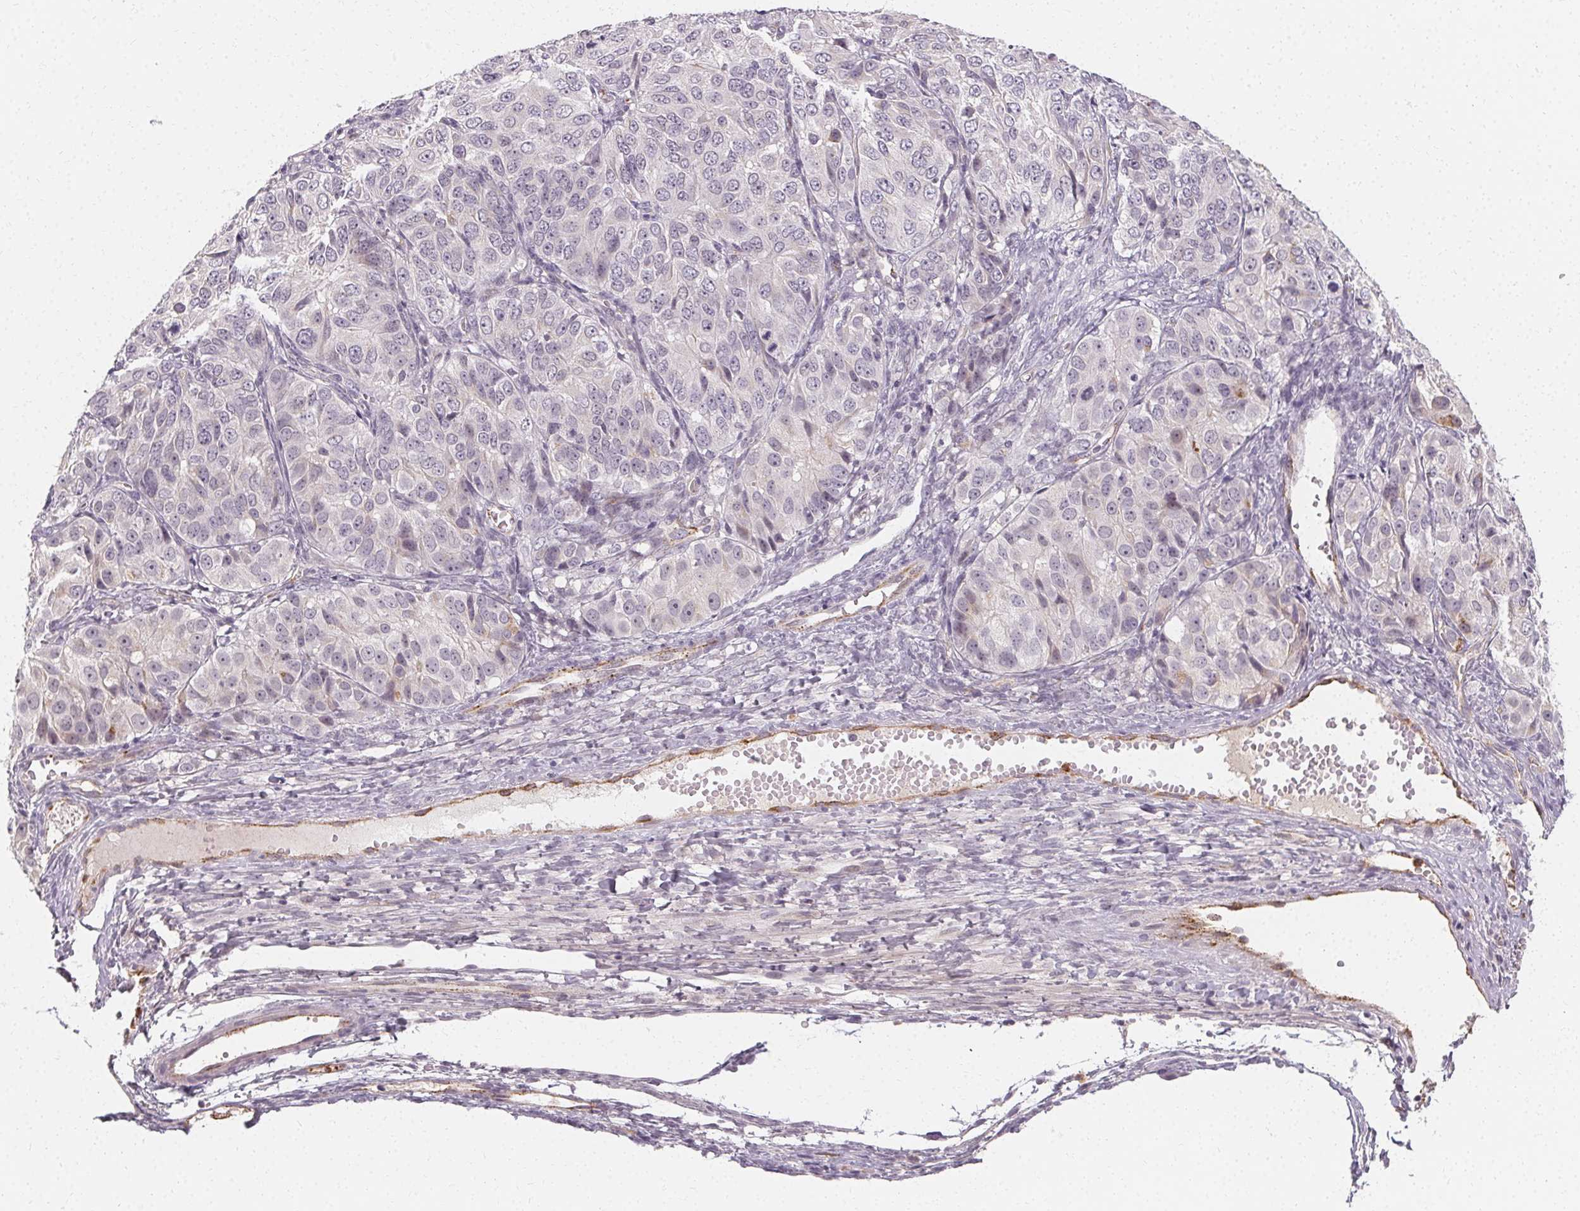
{"staining": {"intensity": "negative", "quantity": "none", "location": "none"}, "tissue": "ovarian cancer", "cell_type": "Tumor cells", "image_type": "cancer", "snomed": [{"axis": "morphology", "description": "Carcinoma, endometroid"}, {"axis": "topography", "description": "Ovary"}], "caption": "Image shows no protein positivity in tumor cells of ovarian endometroid carcinoma tissue.", "gene": "CLCNKB", "patient": {"sex": "female", "age": 51}}